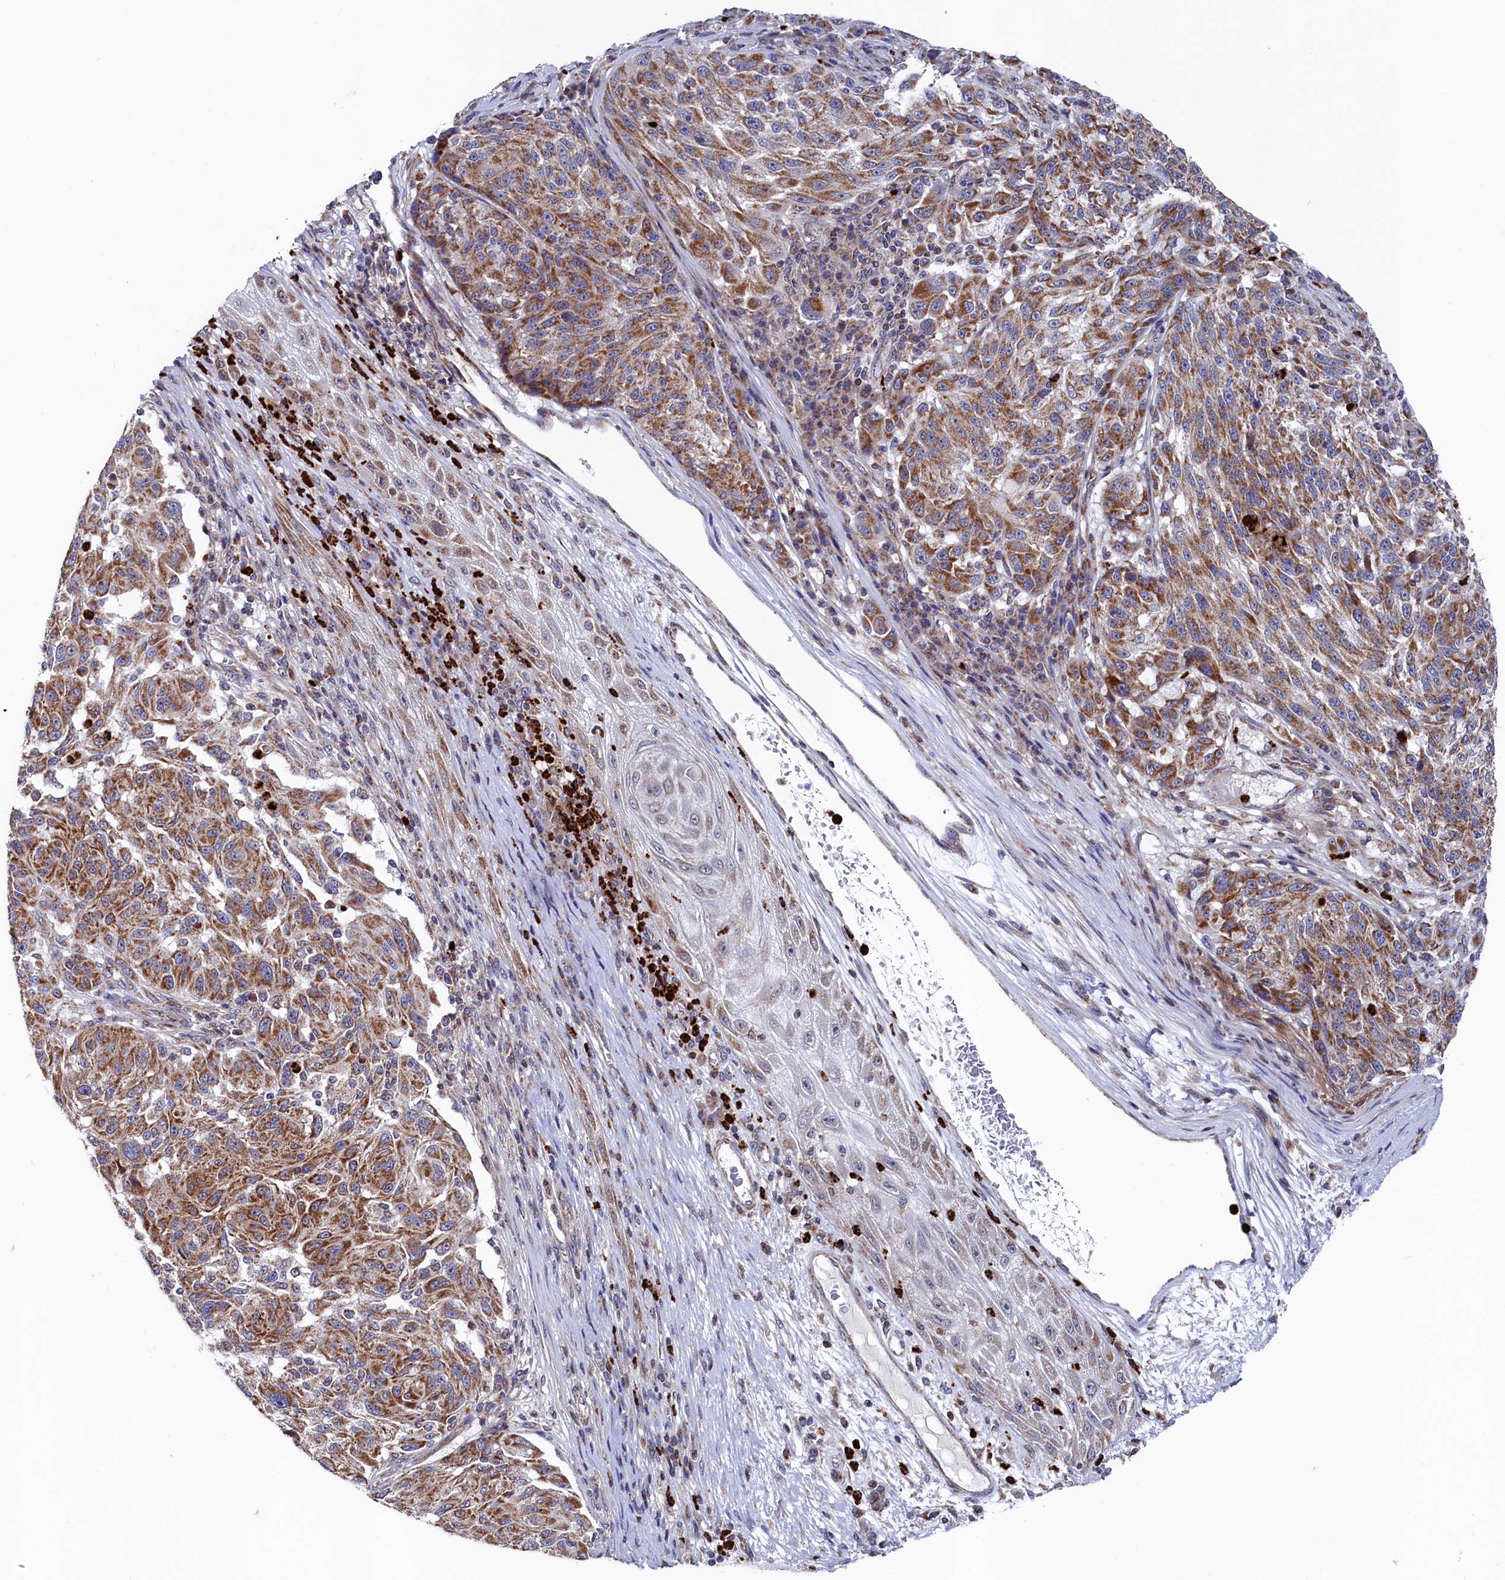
{"staining": {"intensity": "moderate", "quantity": ">75%", "location": "cytoplasmic/membranous"}, "tissue": "melanoma", "cell_type": "Tumor cells", "image_type": "cancer", "snomed": [{"axis": "morphology", "description": "Malignant melanoma, NOS"}, {"axis": "topography", "description": "Skin"}], "caption": "Melanoma stained with a brown dye exhibits moderate cytoplasmic/membranous positive expression in approximately >75% of tumor cells.", "gene": "CHCHD1", "patient": {"sex": "male", "age": 53}}